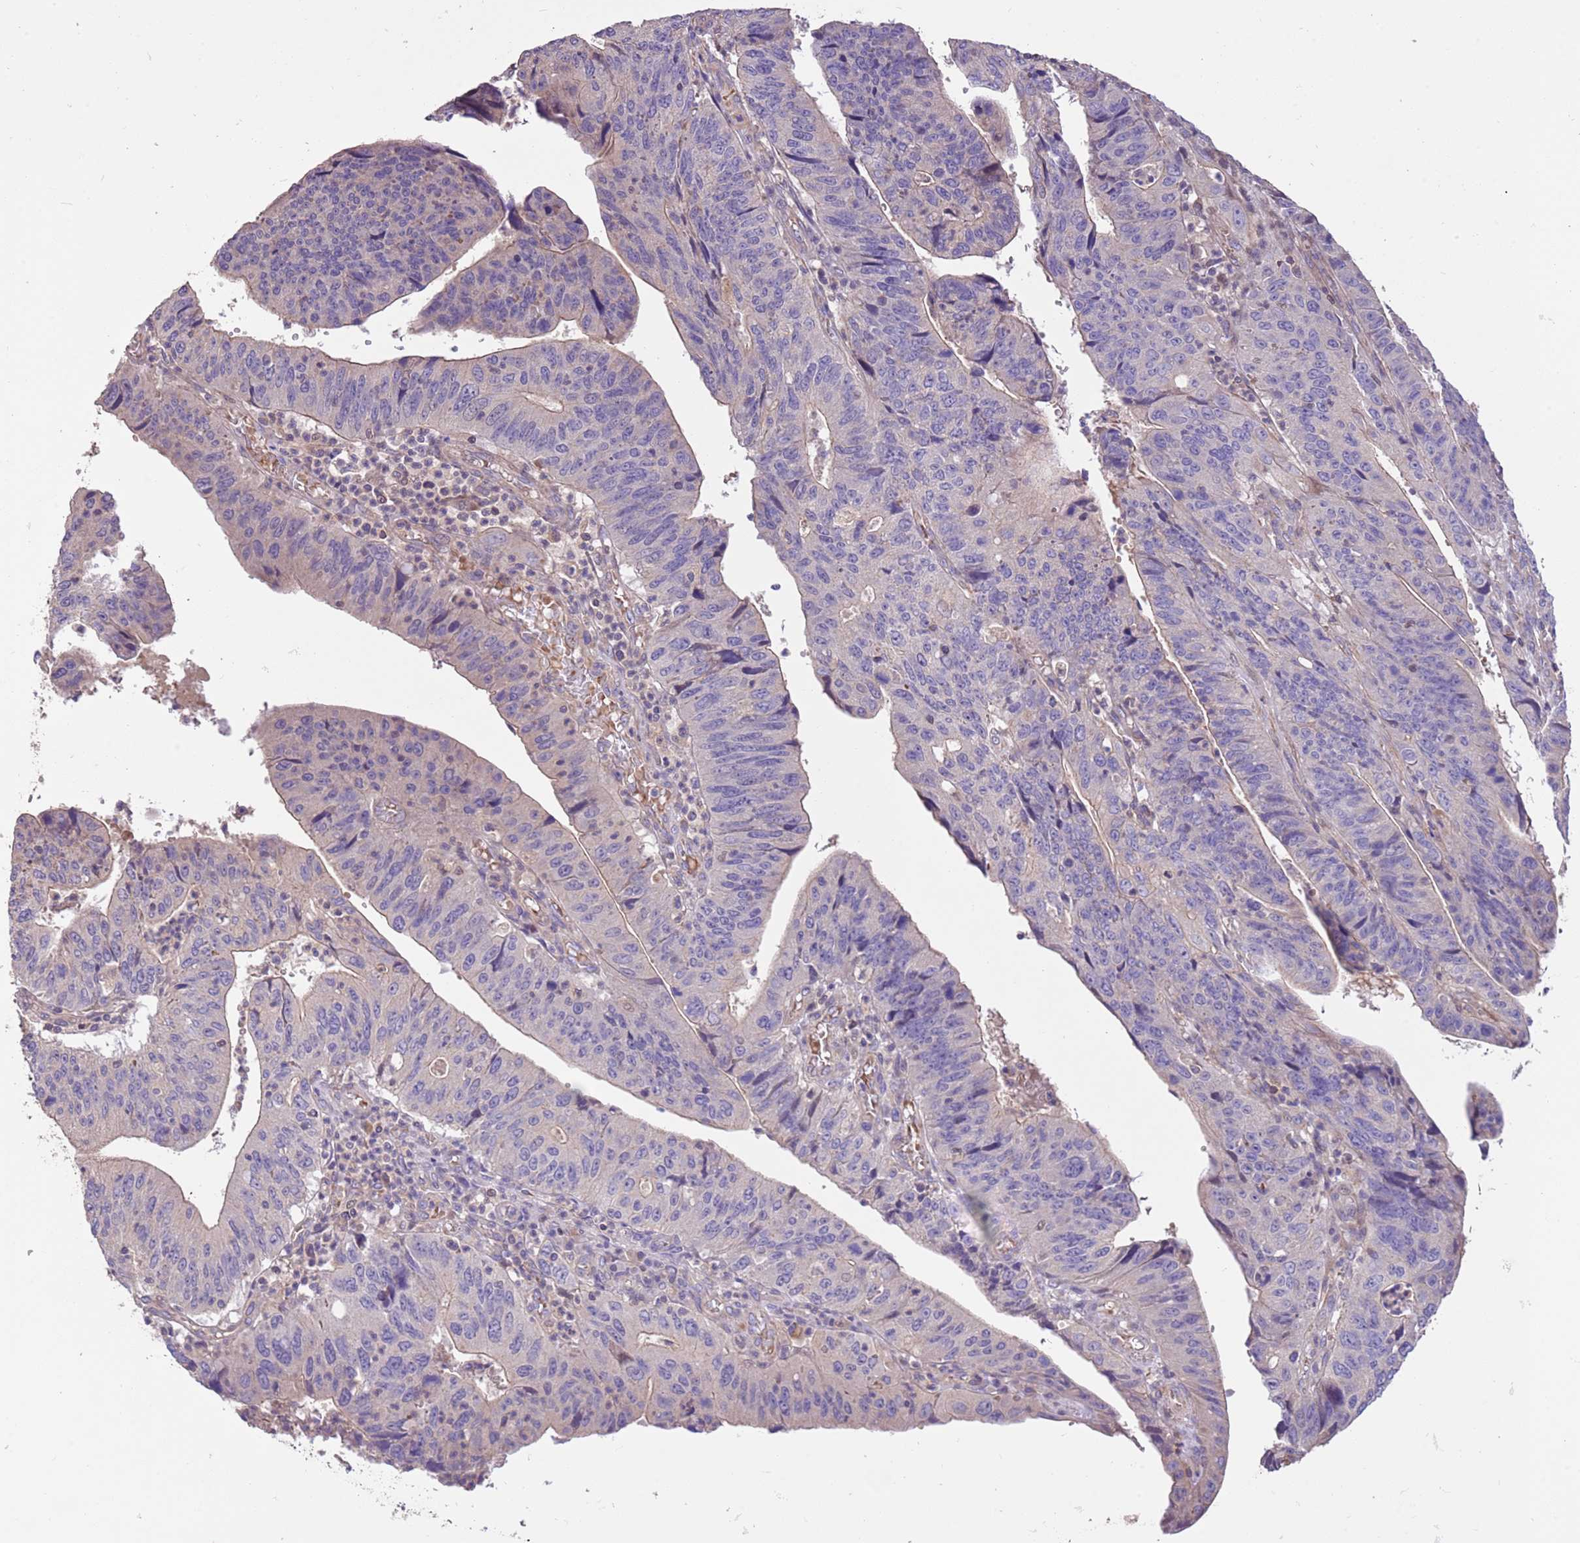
{"staining": {"intensity": "negative", "quantity": "none", "location": "none"}, "tissue": "stomach cancer", "cell_type": "Tumor cells", "image_type": "cancer", "snomed": [{"axis": "morphology", "description": "Adenocarcinoma, NOS"}, {"axis": "topography", "description": "Stomach"}], "caption": "The IHC photomicrograph has no significant expression in tumor cells of stomach cancer tissue.", "gene": "FAM89B", "patient": {"sex": "male", "age": 59}}